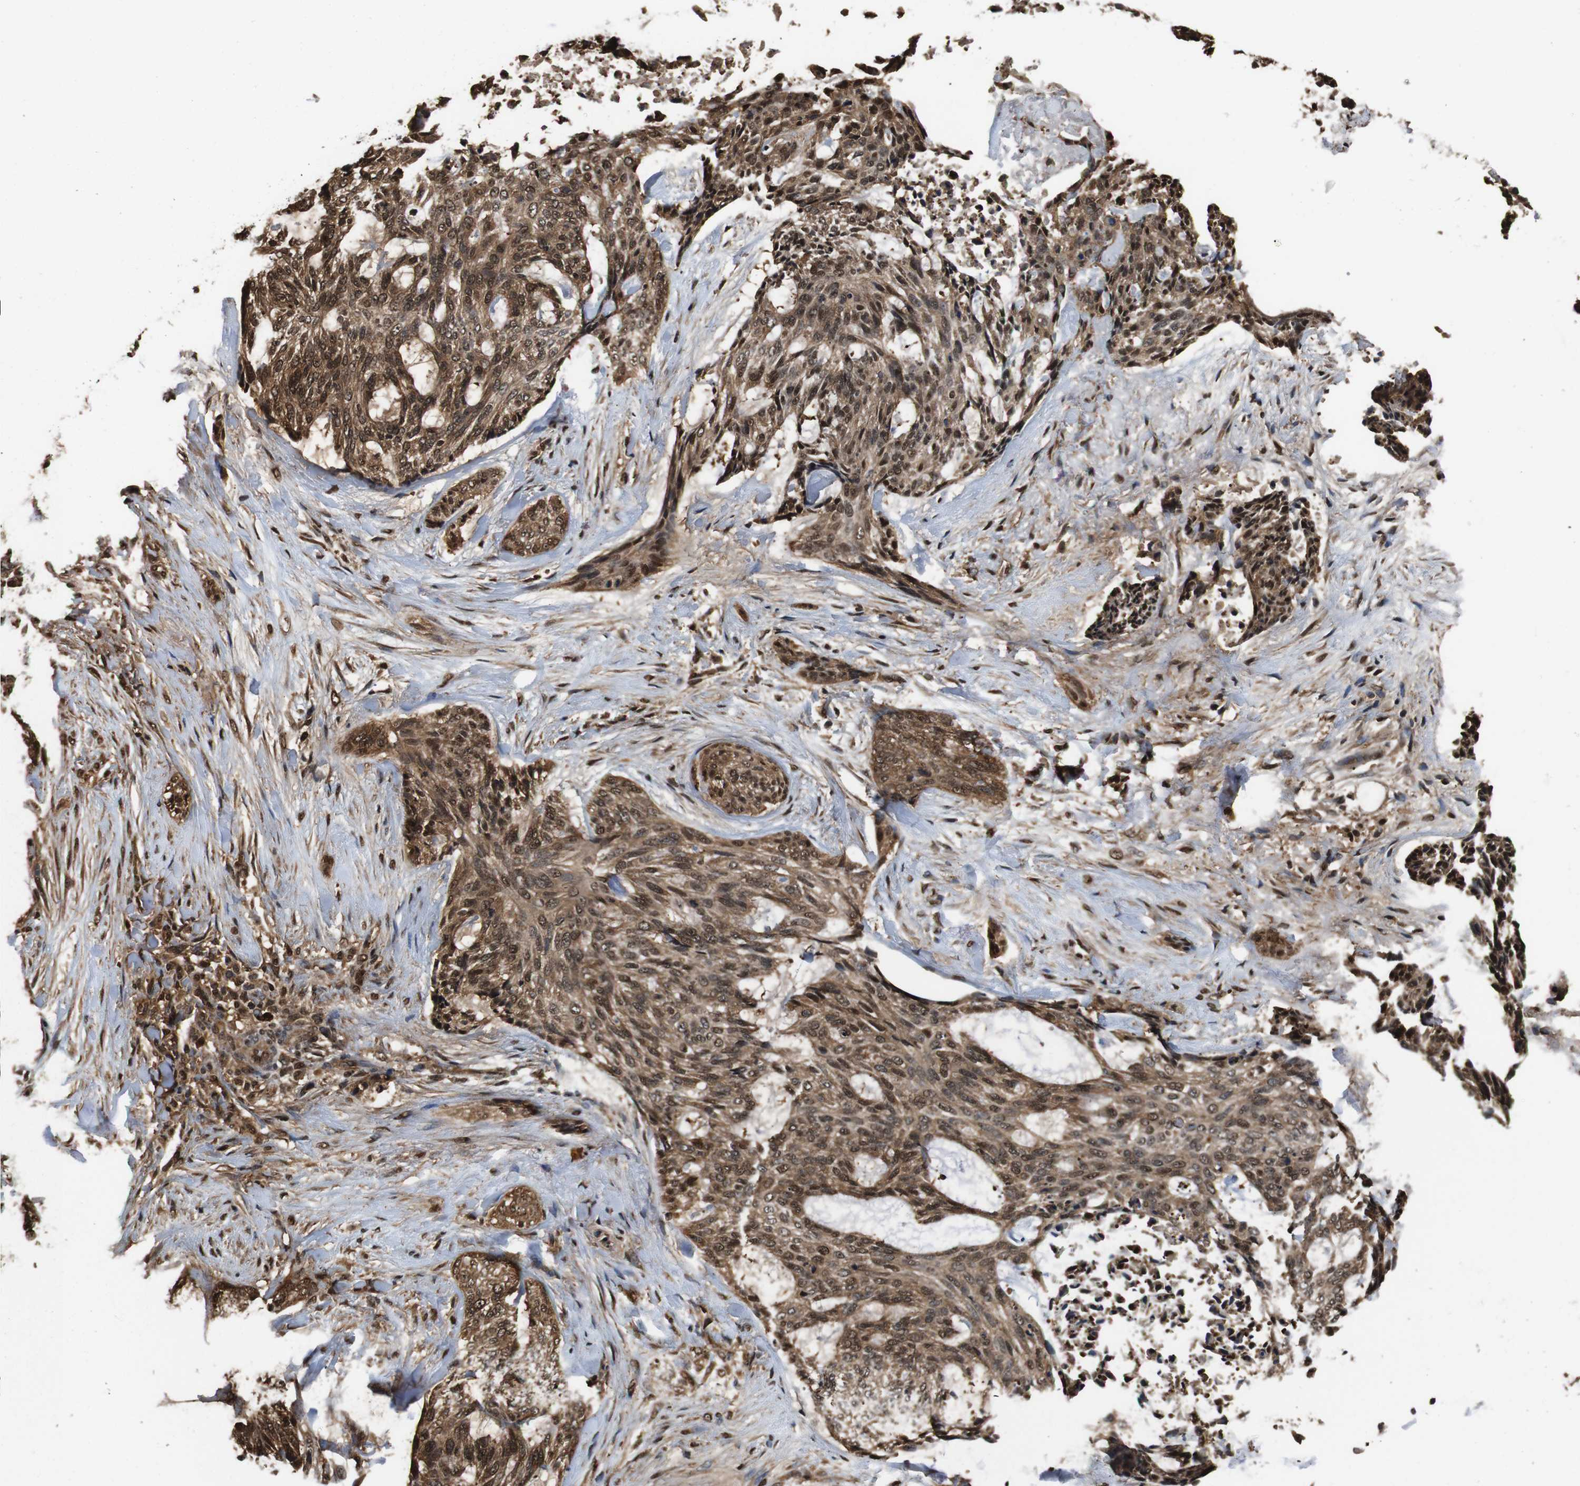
{"staining": {"intensity": "moderate", "quantity": ">75%", "location": "cytoplasmic/membranous,nuclear"}, "tissue": "skin cancer", "cell_type": "Tumor cells", "image_type": "cancer", "snomed": [{"axis": "morphology", "description": "Normal tissue, NOS"}, {"axis": "morphology", "description": "Basal cell carcinoma"}, {"axis": "topography", "description": "Skin"}], "caption": "A brown stain shows moderate cytoplasmic/membranous and nuclear staining of a protein in skin cancer tumor cells.", "gene": "VCP", "patient": {"sex": "female", "age": 71}}